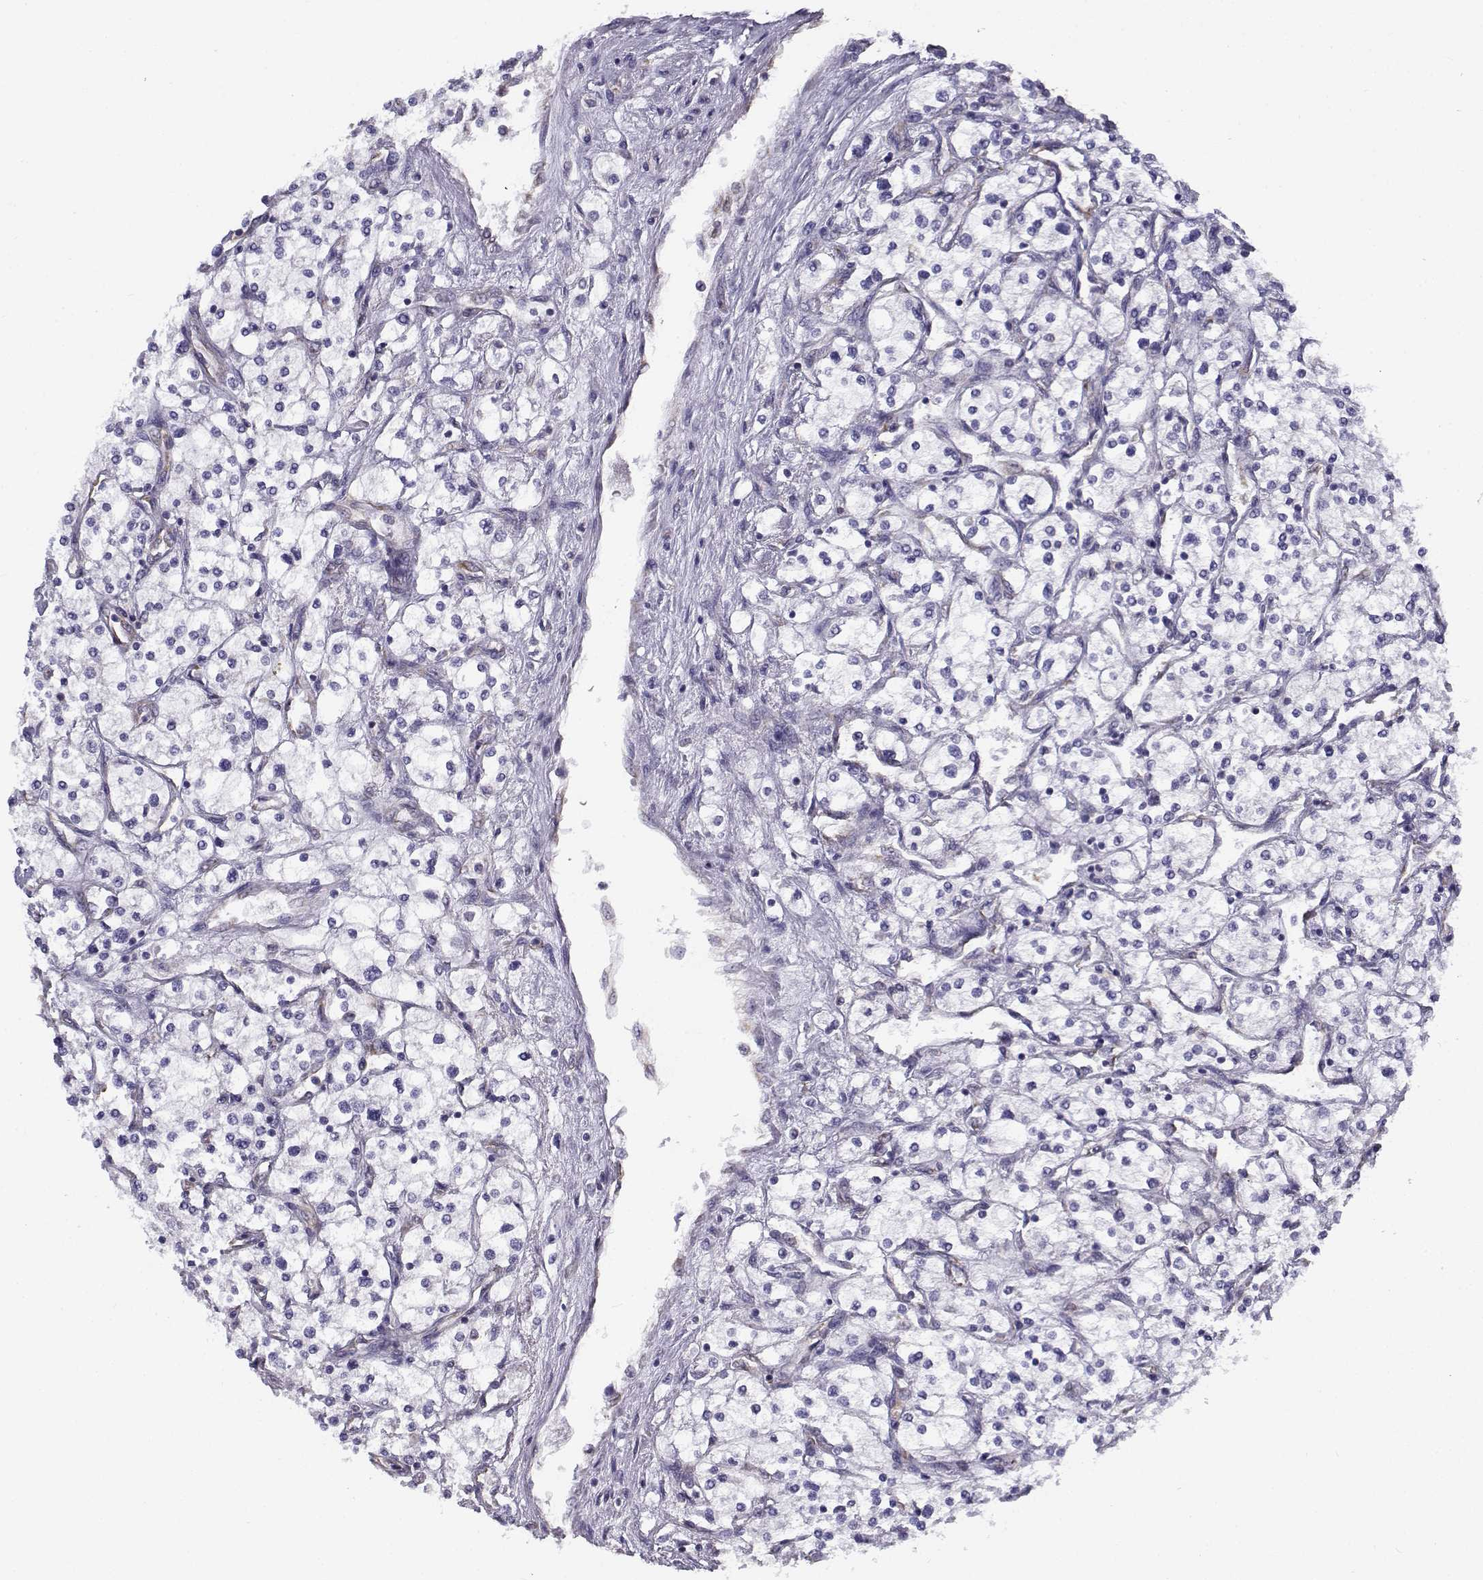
{"staining": {"intensity": "negative", "quantity": "none", "location": "none"}, "tissue": "renal cancer", "cell_type": "Tumor cells", "image_type": "cancer", "snomed": [{"axis": "morphology", "description": "Adenocarcinoma, NOS"}, {"axis": "topography", "description": "Kidney"}], "caption": "Human adenocarcinoma (renal) stained for a protein using IHC shows no staining in tumor cells.", "gene": "BEND6", "patient": {"sex": "male", "age": 80}}